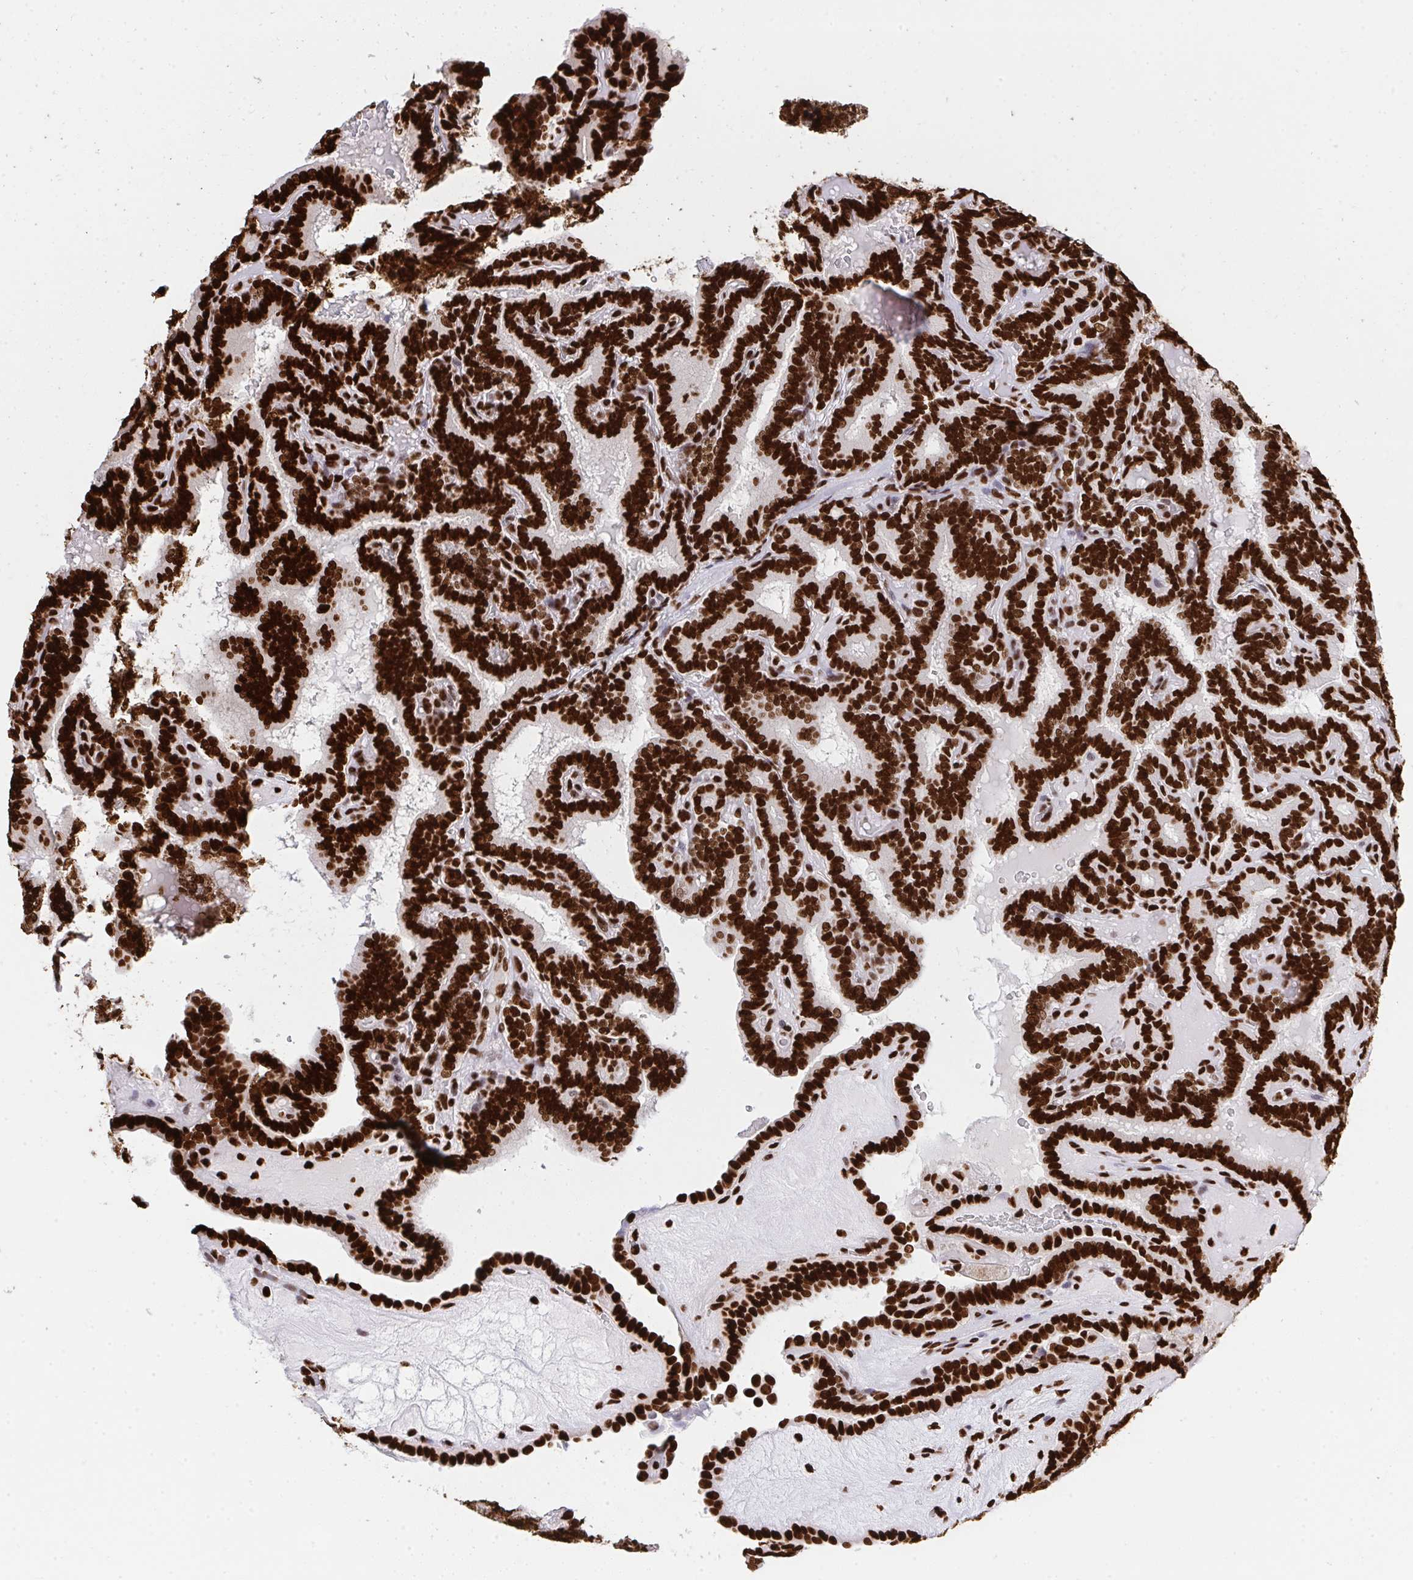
{"staining": {"intensity": "strong", "quantity": ">75%", "location": "nuclear"}, "tissue": "thyroid cancer", "cell_type": "Tumor cells", "image_type": "cancer", "snomed": [{"axis": "morphology", "description": "Papillary adenocarcinoma, NOS"}, {"axis": "topography", "description": "Thyroid gland"}], "caption": "The micrograph demonstrates staining of thyroid cancer, revealing strong nuclear protein positivity (brown color) within tumor cells.", "gene": "HNRNPL", "patient": {"sex": "female", "age": 21}}